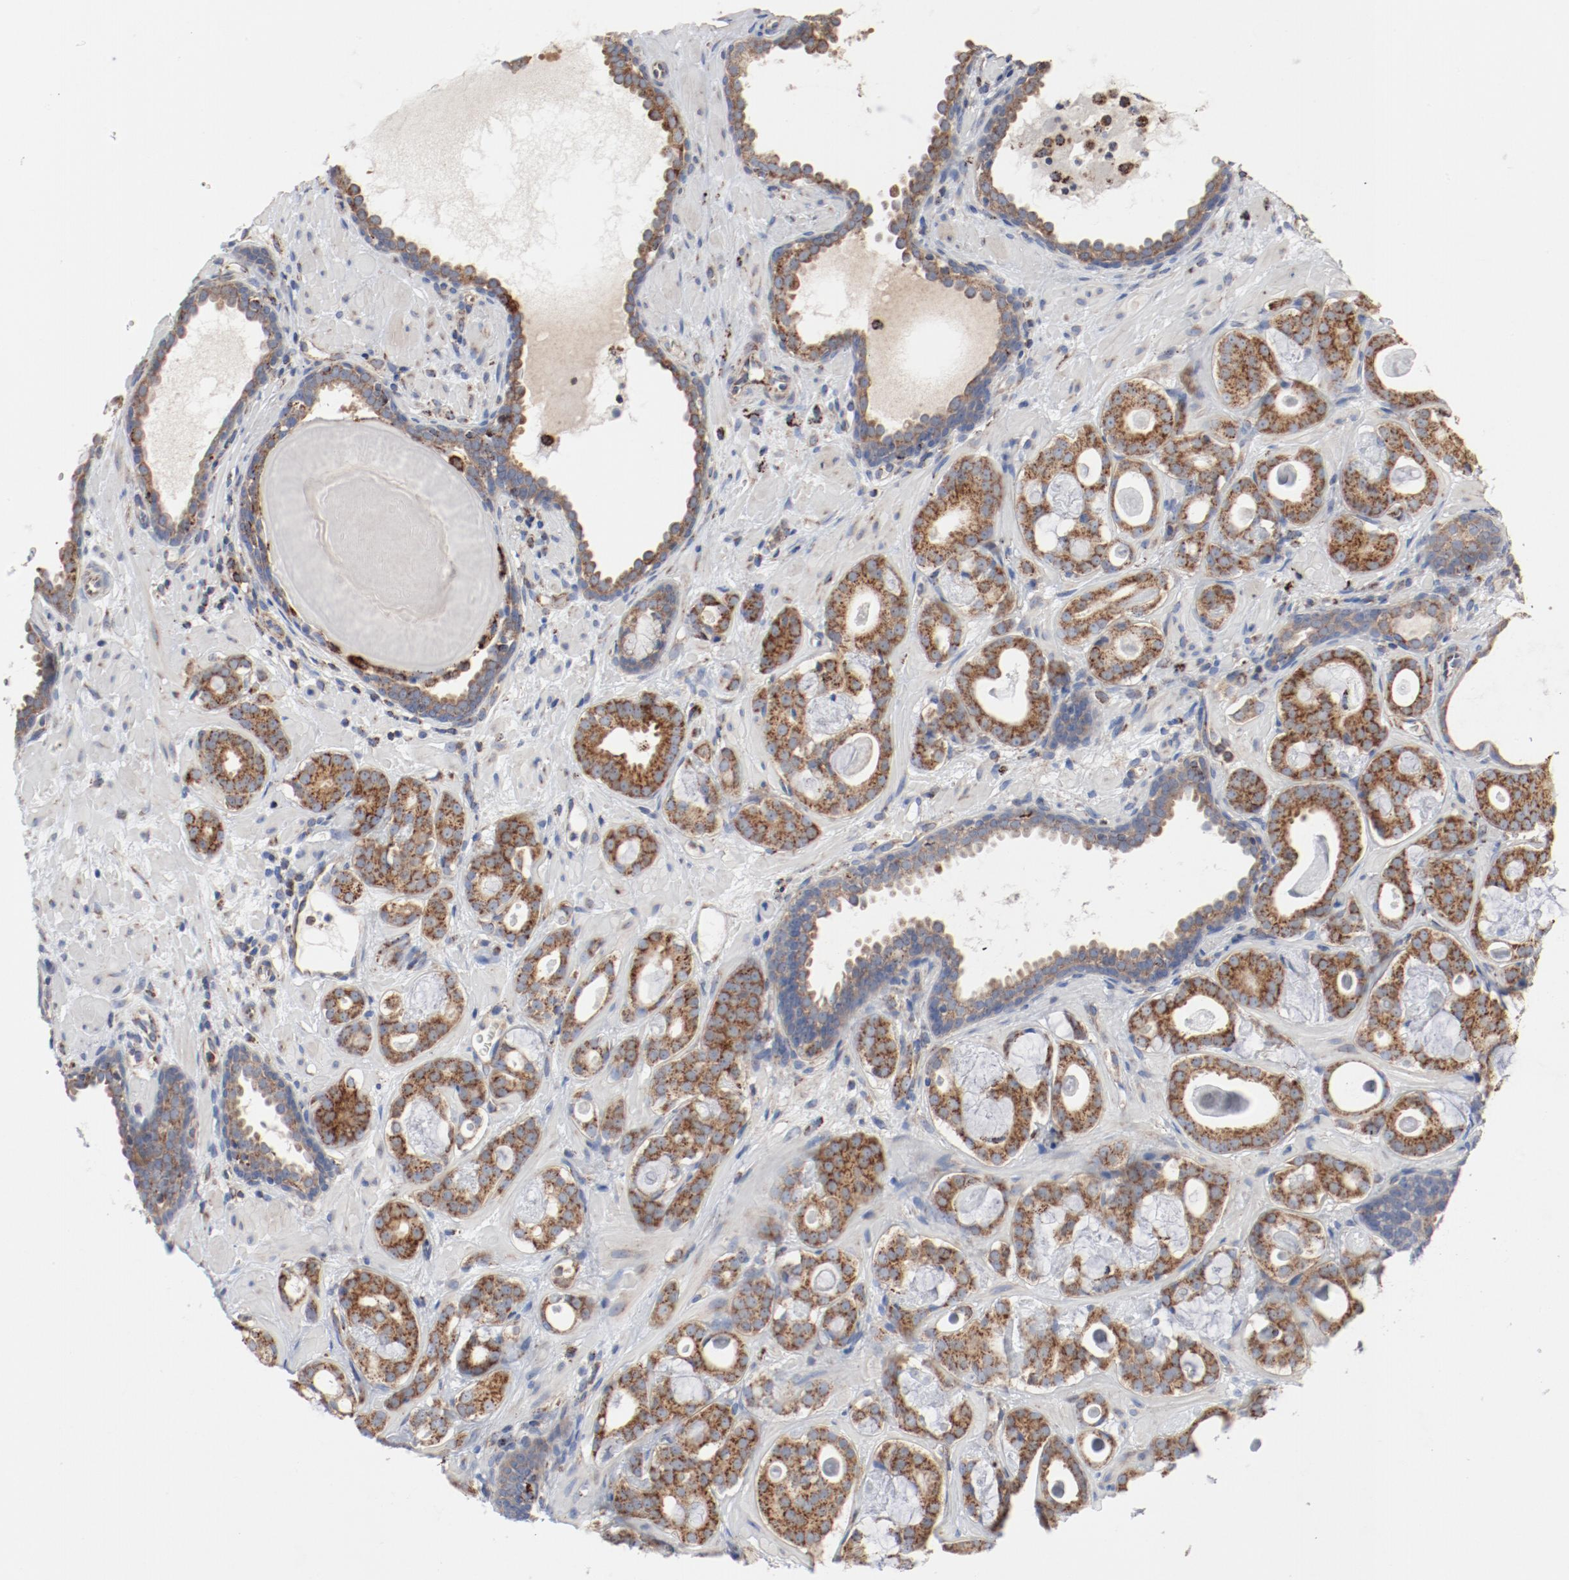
{"staining": {"intensity": "moderate", "quantity": ">75%", "location": "cytoplasmic/membranous"}, "tissue": "prostate cancer", "cell_type": "Tumor cells", "image_type": "cancer", "snomed": [{"axis": "morphology", "description": "Adenocarcinoma, Low grade"}, {"axis": "topography", "description": "Prostate"}], "caption": "A high-resolution micrograph shows immunohistochemistry staining of prostate cancer, which reveals moderate cytoplasmic/membranous staining in approximately >75% of tumor cells.", "gene": "SETD3", "patient": {"sex": "male", "age": 57}}